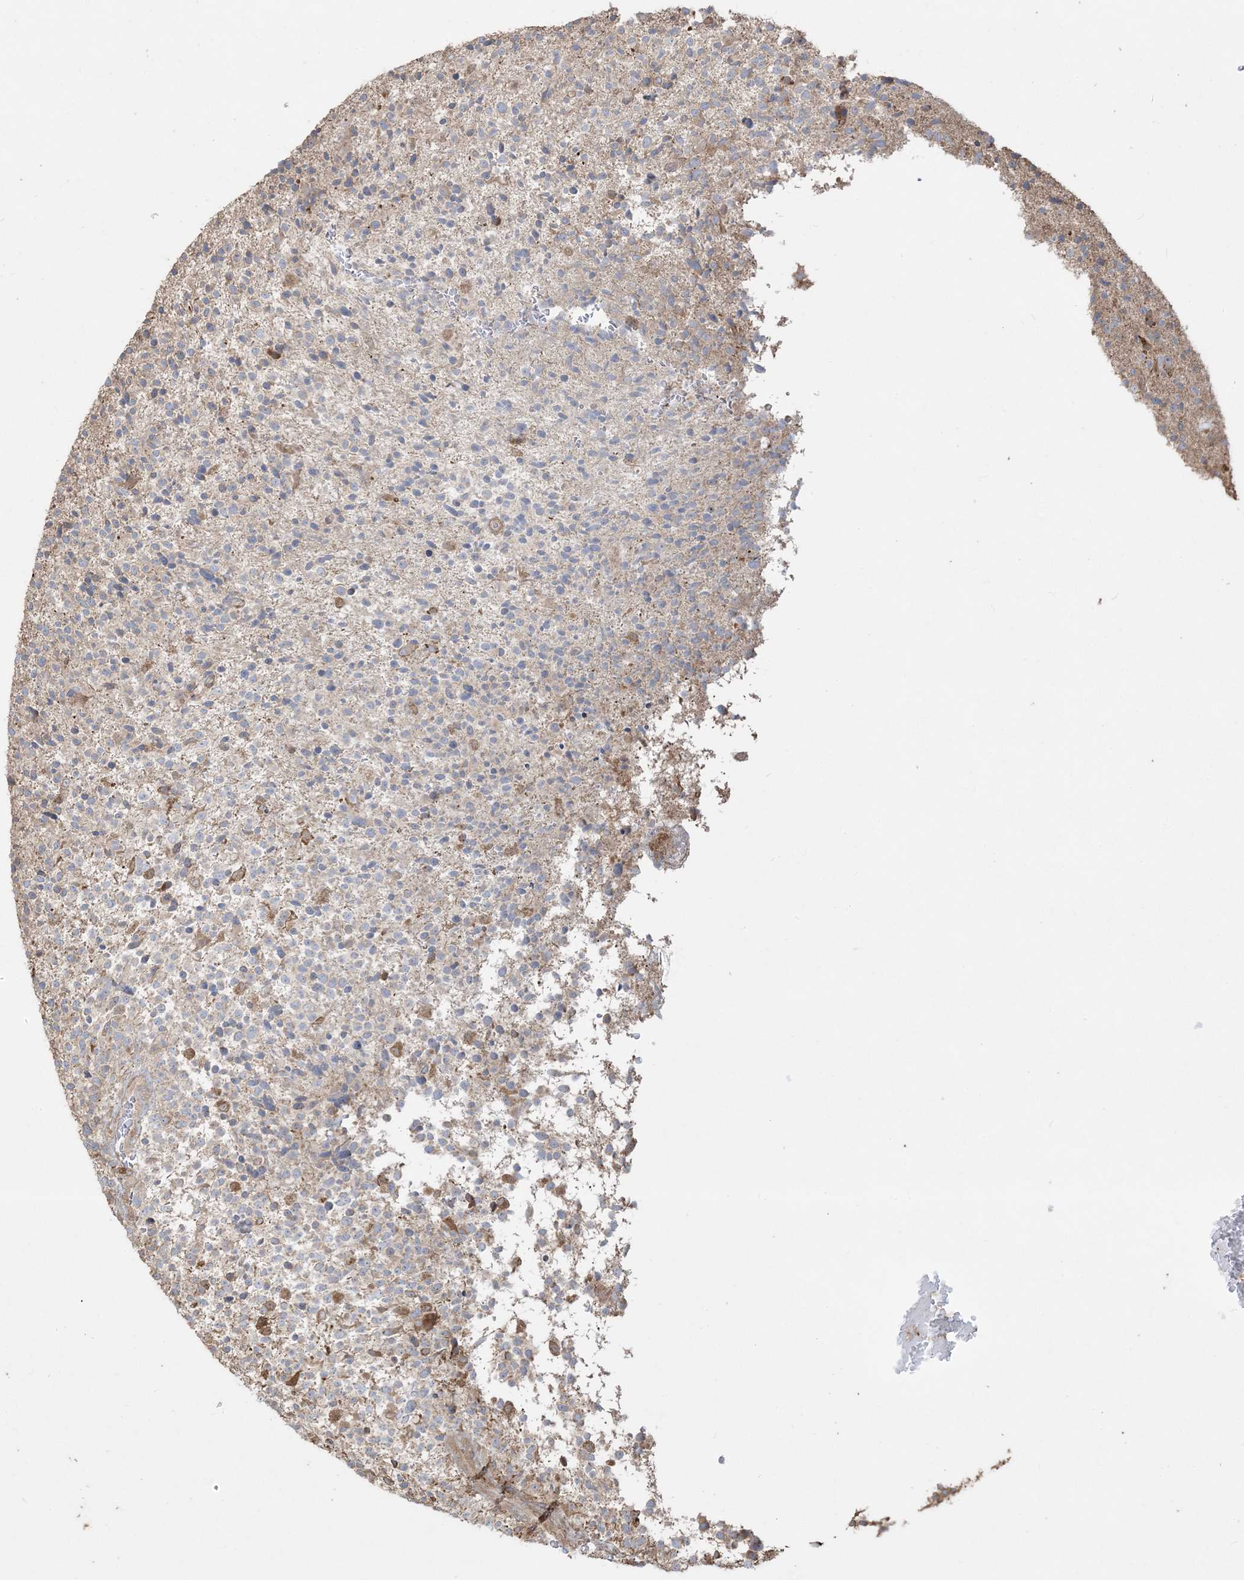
{"staining": {"intensity": "negative", "quantity": "none", "location": "none"}, "tissue": "glioma", "cell_type": "Tumor cells", "image_type": "cancer", "snomed": [{"axis": "morphology", "description": "Glioma, malignant, High grade"}, {"axis": "topography", "description": "Brain"}], "caption": "Tumor cells show no significant positivity in glioma.", "gene": "HNMT", "patient": {"sex": "male", "age": 72}}